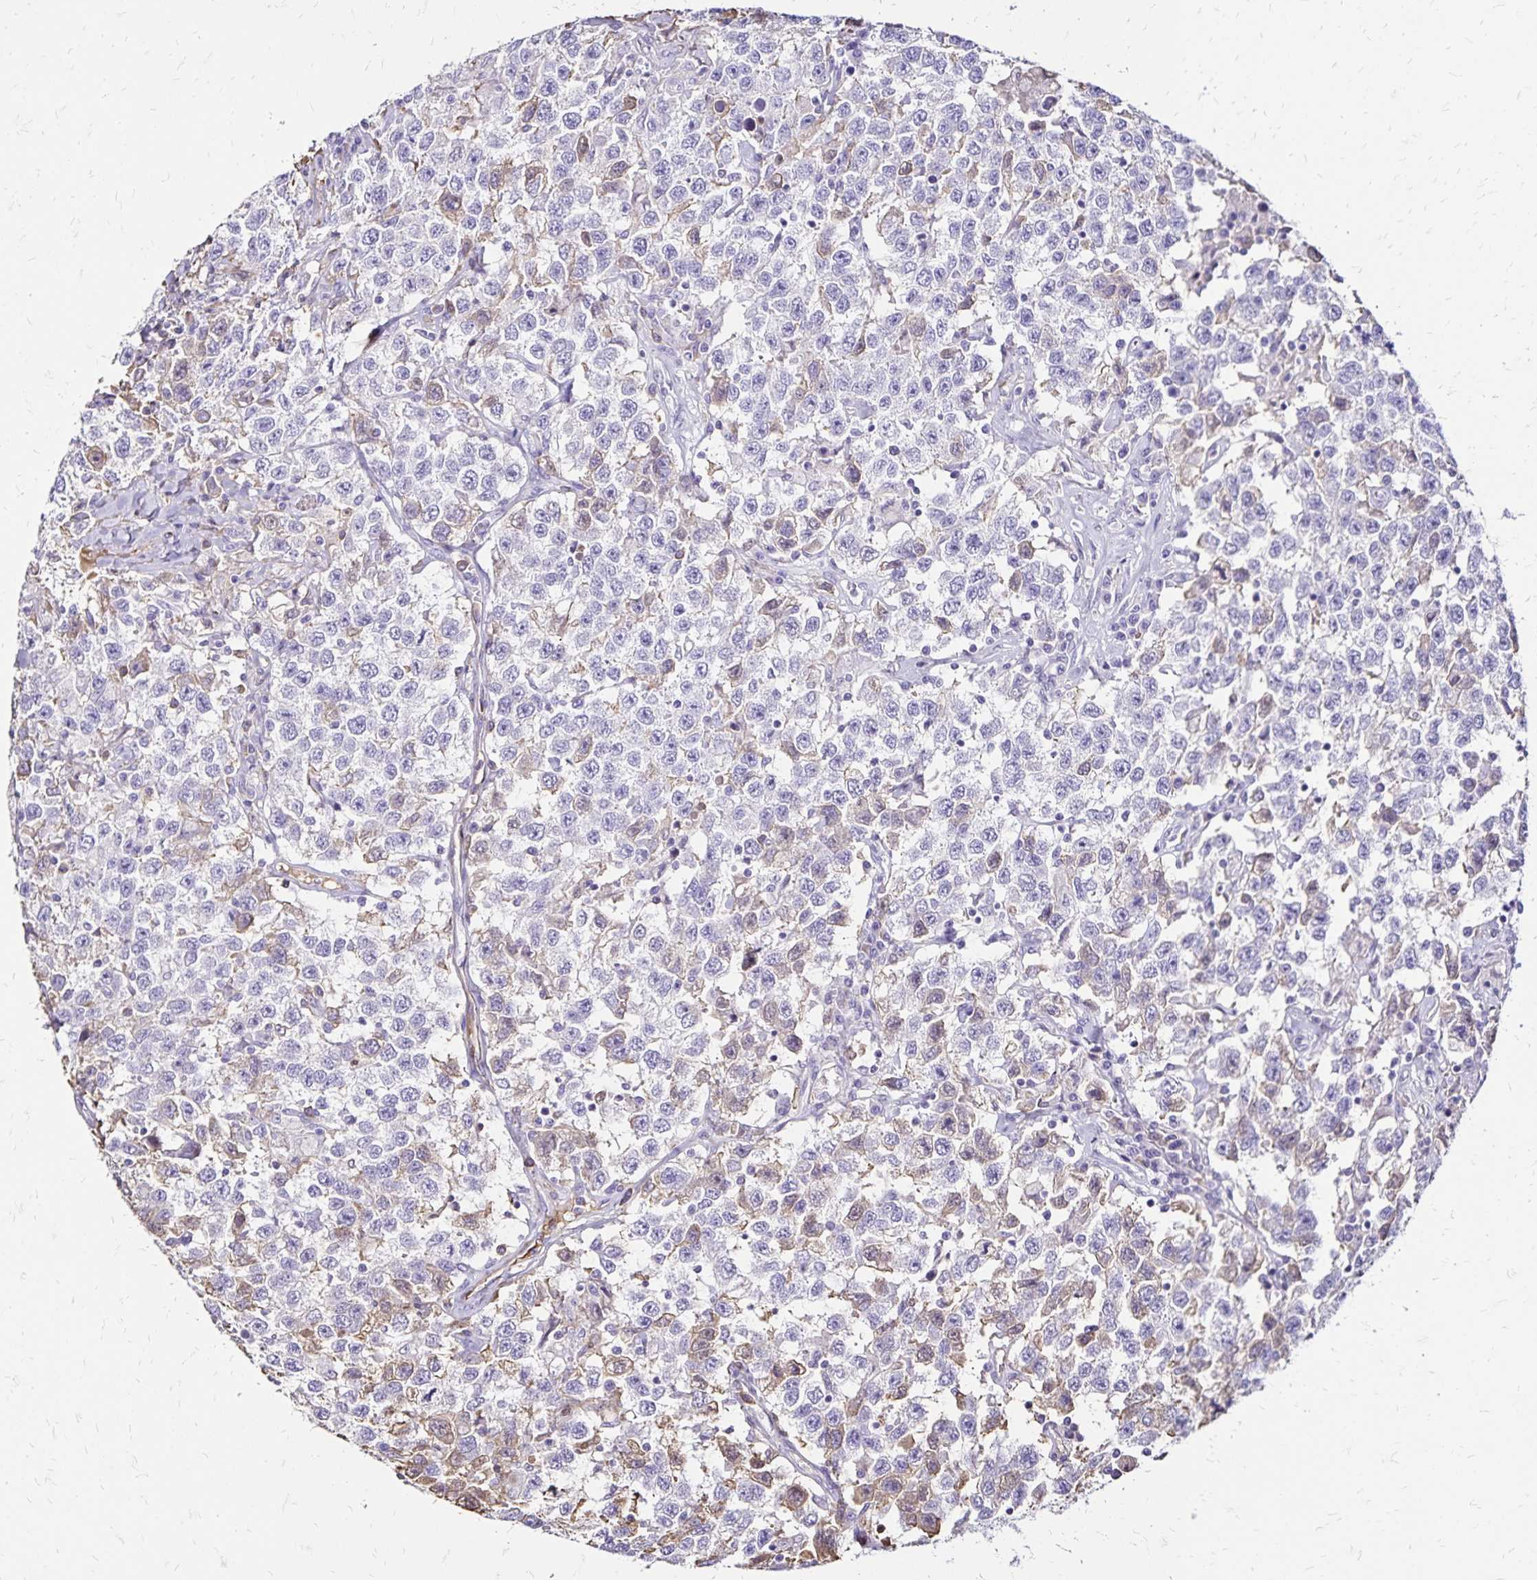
{"staining": {"intensity": "weak", "quantity": "<25%", "location": "cytoplasmic/membranous"}, "tissue": "testis cancer", "cell_type": "Tumor cells", "image_type": "cancer", "snomed": [{"axis": "morphology", "description": "Seminoma, NOS"}, {"axis": "topography", "description": "Testis"}], "caption": "The micrograph exhibits no staining of tumor cells in testis cancer (seminoma).", "gene": "KISS1", "patient": {"sex": "male", "age": 41}}